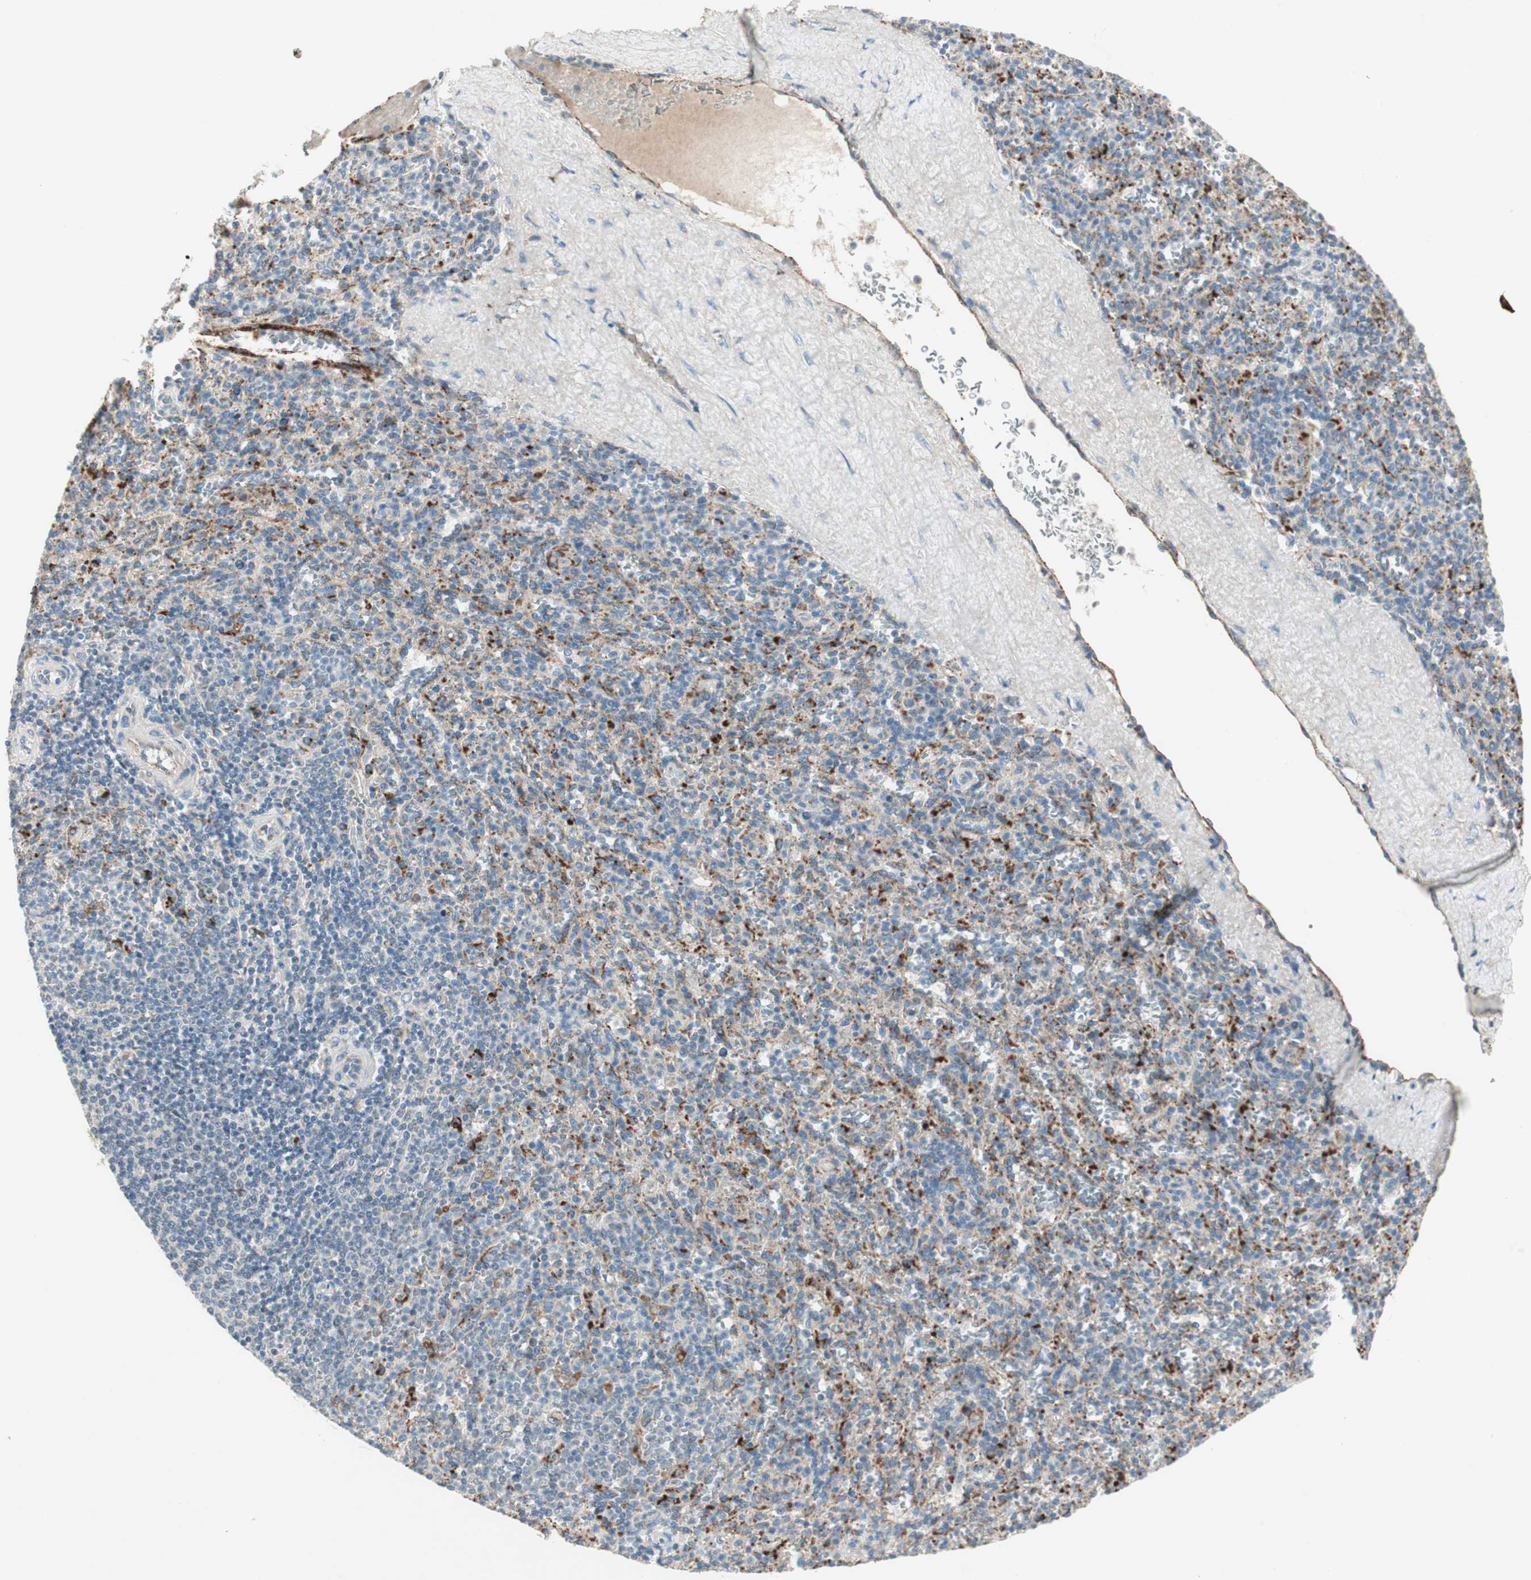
{"staining": {"intensity": "negative", "quantity": "none", "location": "none"}, "tissue": "spleen", "cell_type": "Cells in red pulp", "image_type": "normal", "snomed": [{"axis": "morphology", "description": "Normal tissue, NOS"}, {"axis": "topography", "description": "Spleen"}], "caption": "Immunohistochemistry (IHC) micrograph of benign human spleen stained for a protein (brown), which exhibits no staining in cells in red pulp.", "gene": "FGFR4", "patient": {"sex": "male", "age": 36}}